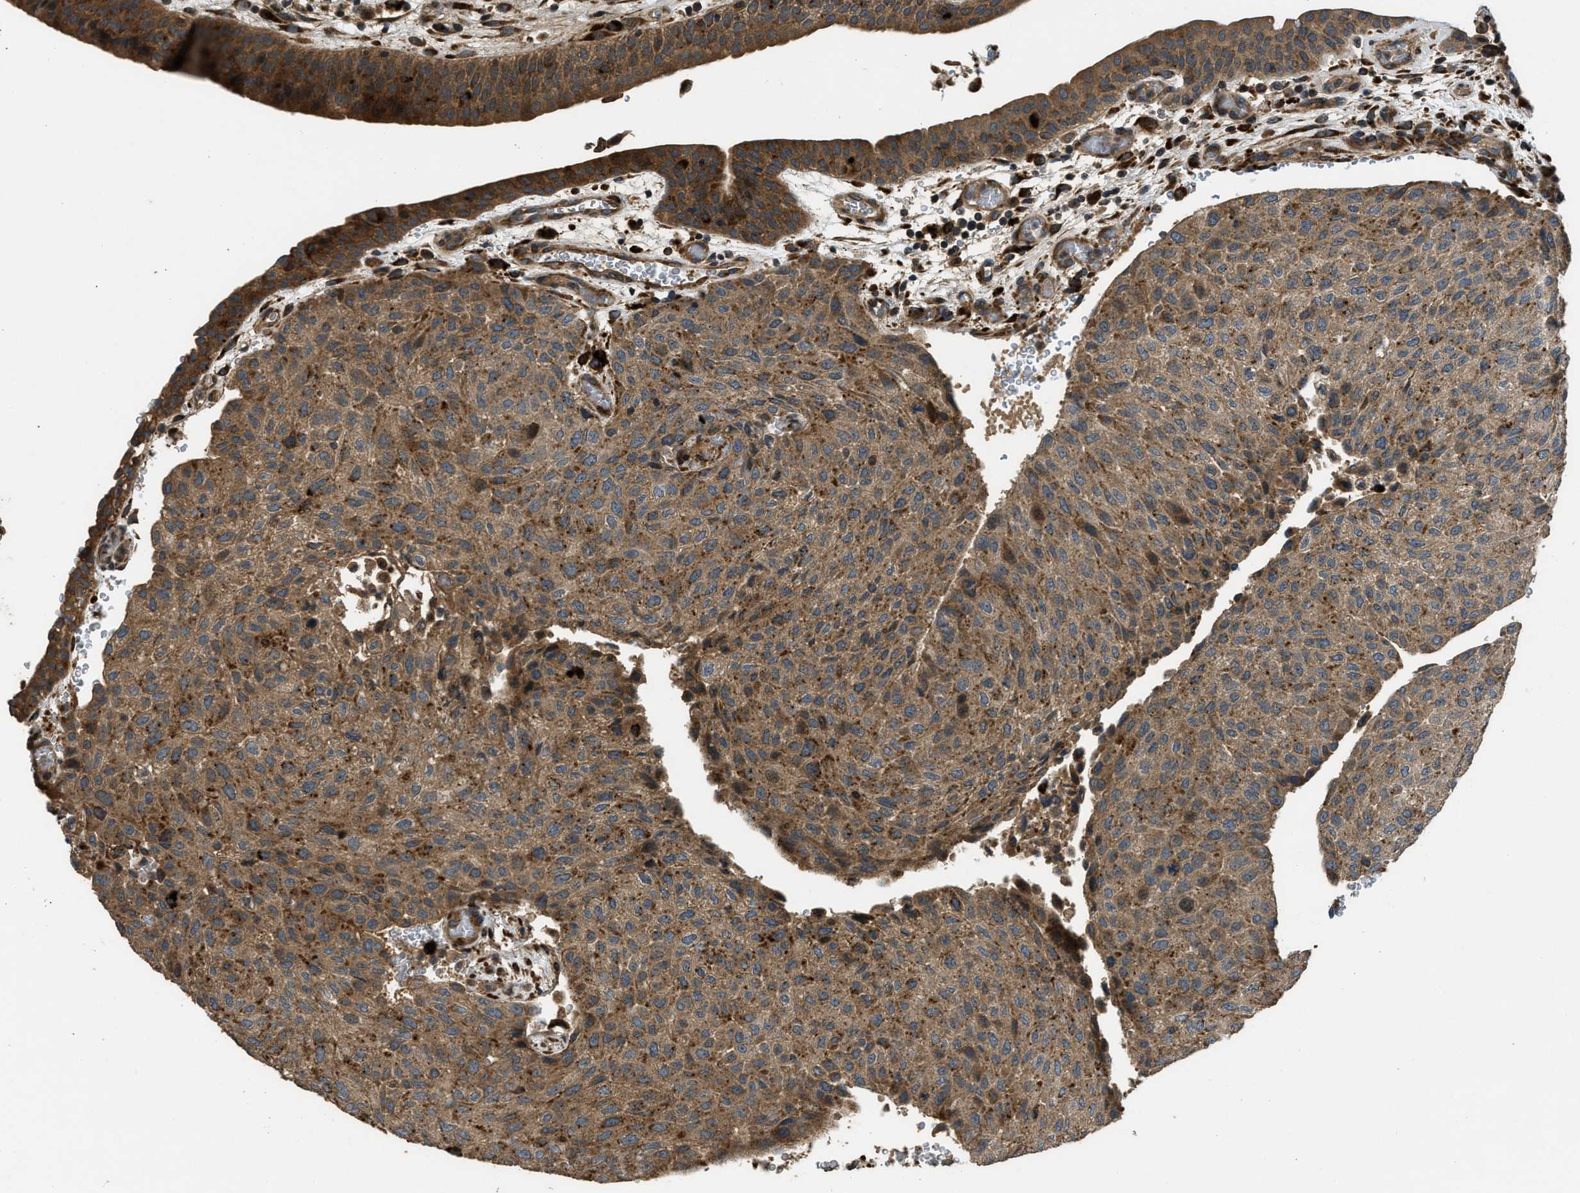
{"staining": {"intensity": "moderate", "quantity": ">75%", "location": "cytoplasmic/membranous"}, "tissue": "urothelial cancer", "cell_type": "Tumor cells", "image_type": "cancer", "snomed": [{"axis": "morphology", "description": "Urothelial carcinoma, Low grade"}, {"axis": "morphology", "description": "Urothelial carcinoma, High grade"}, {"axis": "topography", "description": "Urinary bladder"}], "caption": "High-power microscopy captured an immunohistochemistry image of urothelial cancer, revealing moderate cytoplasmic/membranous positivity in approximately >75% of tumor cells. (DAB (3,3'-diaminobenzidine) = brown stain, brightfield microscopy at high magnification).", "gene": "GGH", "patient": {"sex": "male", "age": 35}}